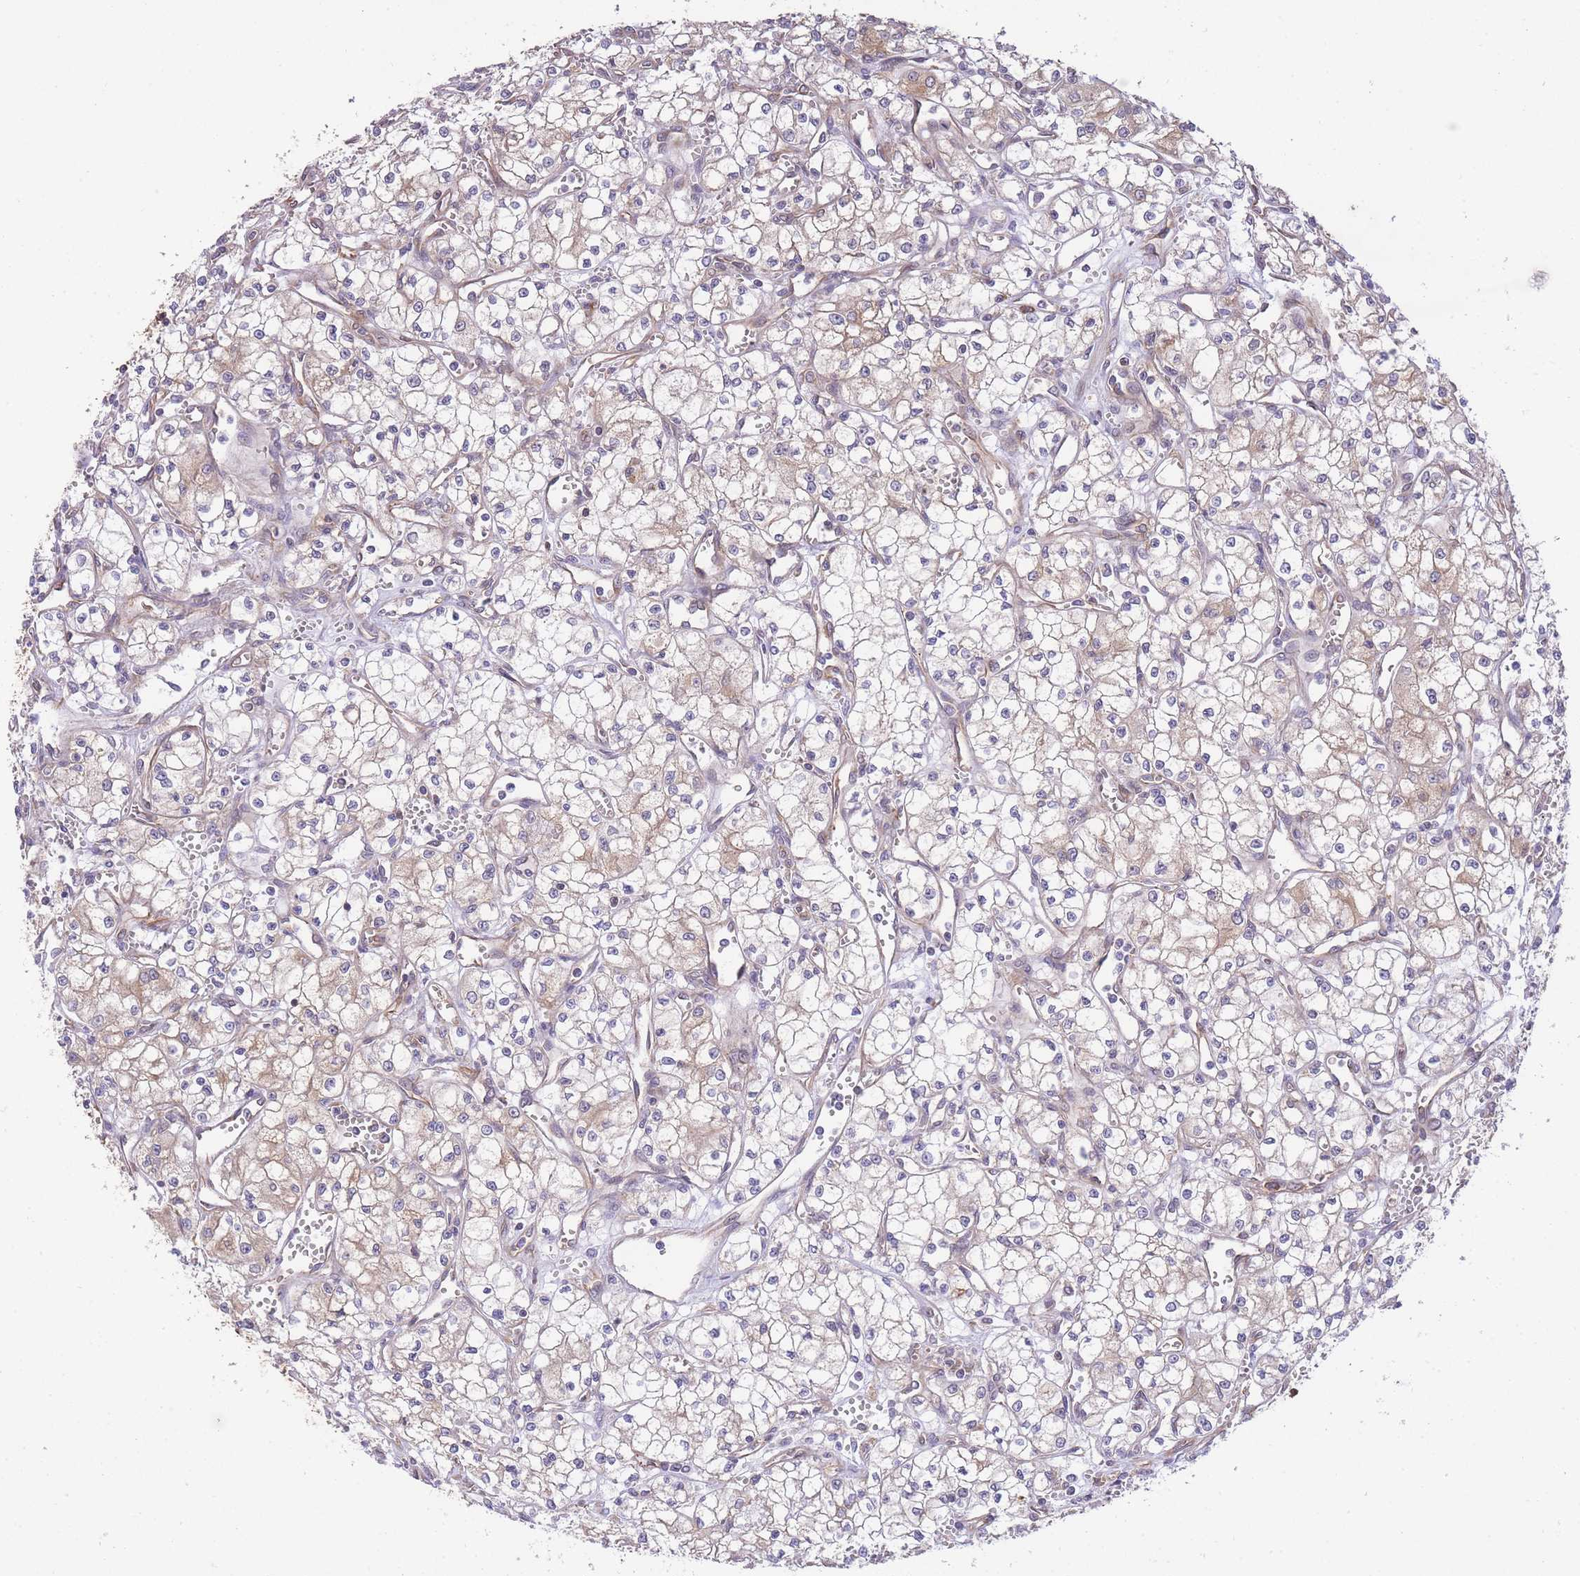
{"staining": {"intensity": "weak", "quantity": "<25%", "location": "cytoplasmic/membranous"}, "tissue": "renal cancer", "cell_type": "Tumor cells", "image_type": "cancer", "snomed": [{"axis": "morphology", "description": "Adenocarcinoma, NOS"}, {"axis": "topography", "description": "Kidney"}], "caption": "This is an immunohistochemistry image of adenocarcinoma (renal). There is no staining in tumor cells.", "gene": "EXOSC8", "patient": {"sex": "male", "age": 59}}